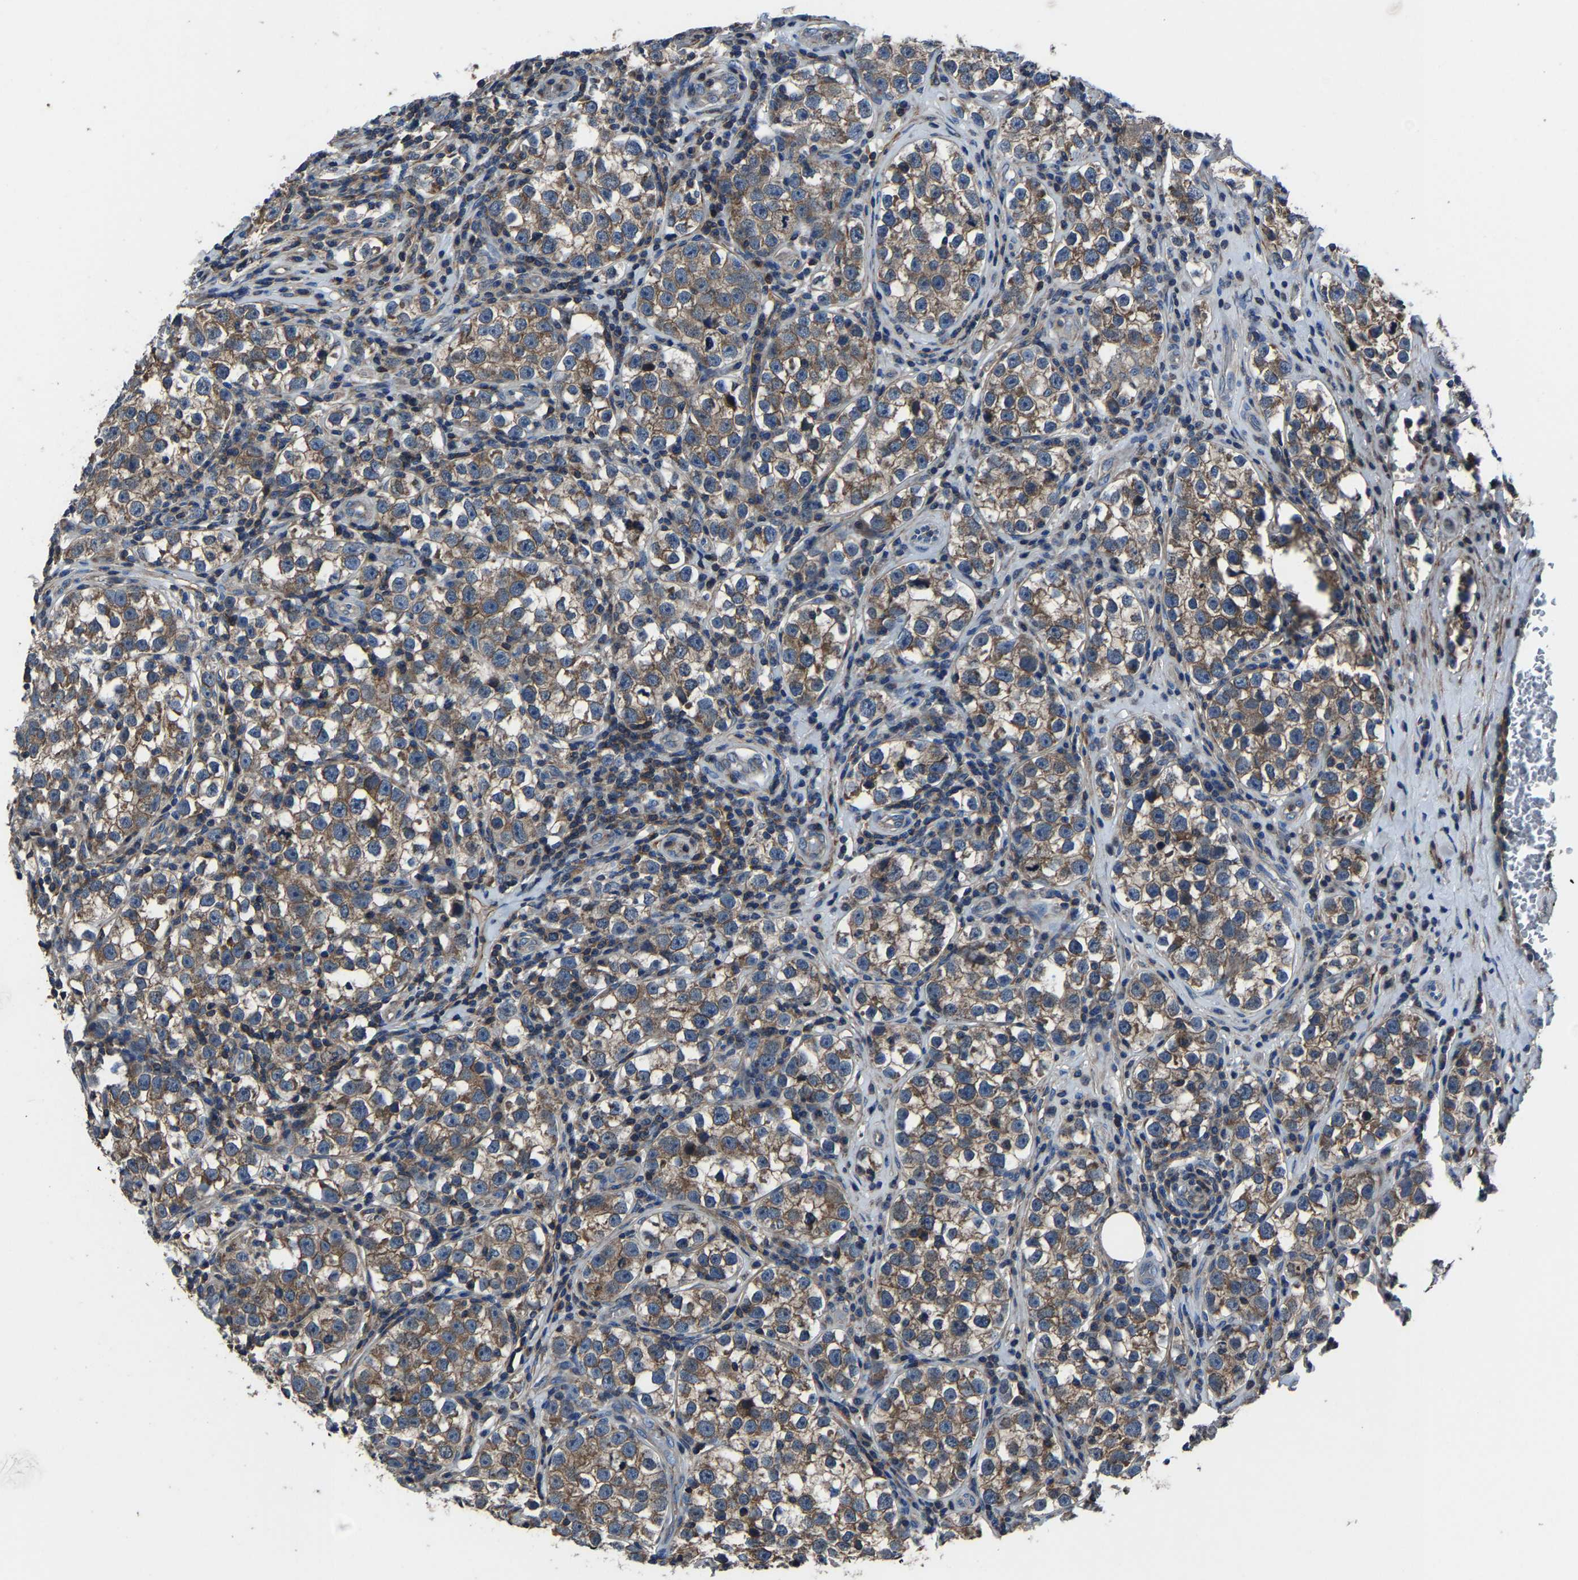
{"staining": {"intensity": "moderate", "quantity": ">75%", "location": "cytoplasmic/membranous"}, "tissue": "testis cancer", "cell_type": "Tumor cells", "image_type": "cancer", "snomed": [{"axis": "morphology", "description": "Normal tissue, NOS"}, {"axis": "morphology", "description": "Seminoma, NOS"}, {"axis": "topography", "description": "Testis"}], "caption": "Brown immunohistochemical staining in testis cancer demonstrates moderate cytoplasmic/membranous positivity in about >75% of tumor cells.", "gene": "KIAA1958", "patient": {"sex": "male", "age": 43}}